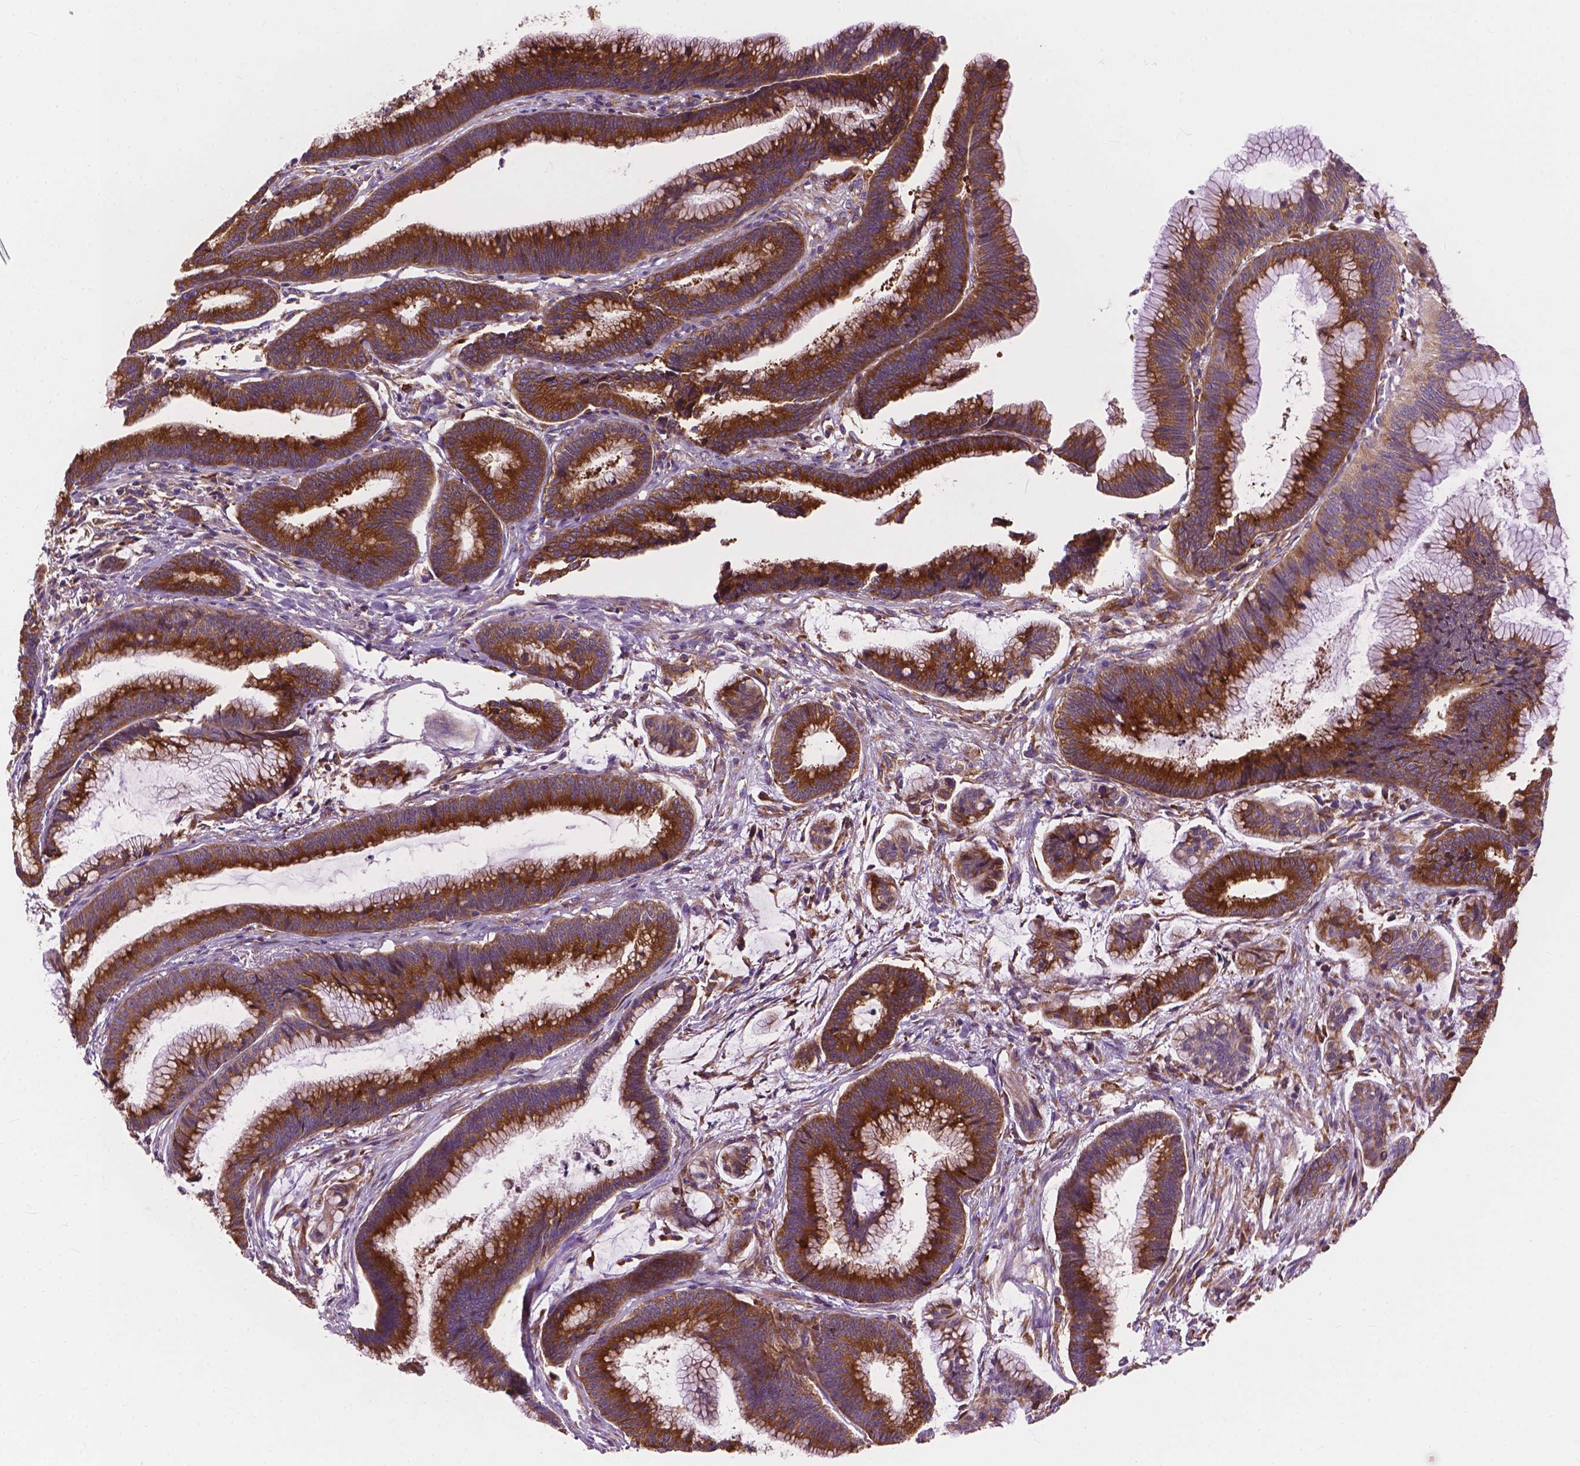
{"staining": {"intensity": "strong", "quantity": ">75%", "location": "cytoplasmic/membranous"}, "tissue": "colorectal cancer", "cell_type": "Tumor cells", "image_type": "cancer", "snomed": [{"axis": "morphology", "description": "Adenocarcinoma, NOS"}, {"axis": "topography", "description": "Colon"}], "caption": "Immunohistochemistry histopathology image of neoplastic tissue: human colorectal cancer stained using immunohistochemistry (IHC) exhibits high levels of strong protein expression localized specifically in the cytoplasmic/membranous of tumor cells, appearing as a cytoplasmic/membranous brown color.", "gene": "RPL37A", "patient": {"sex": "female", "age": 78}}